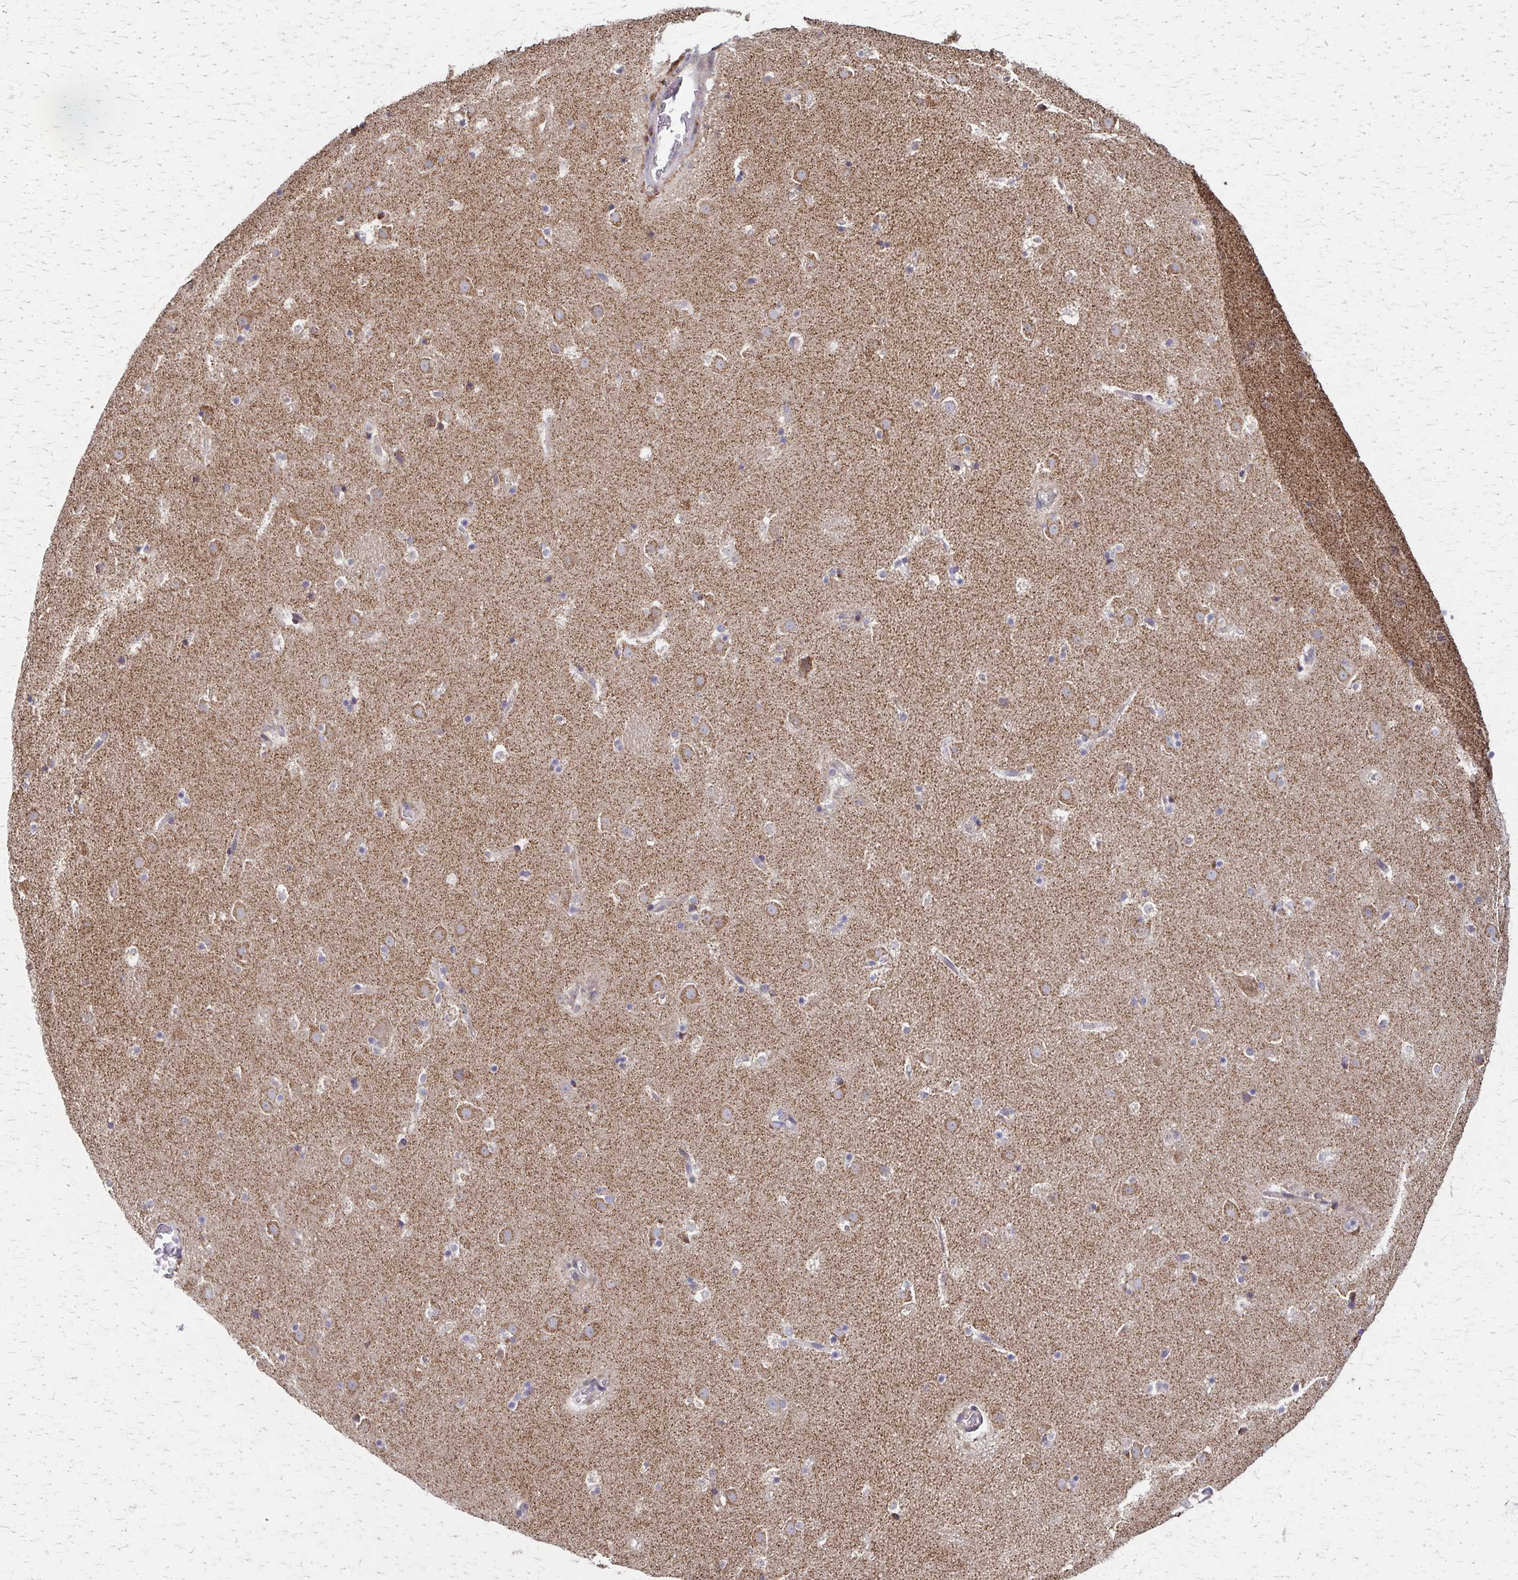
{"staining": {"intensity": "negative", "quantity": "none", "location": "none"}, "tissue": "caudate", "cell_type": "Glial cells", "image_type": "normal", "snomed": [{"axis": "morphology", "description": "Normal tissue, NOS"}, {"axis": "topography", "description": "Lateral ventricle wall"}], "caption": "Caudate stained for a protein using immunohistochemistry (IHC) displays no expression glial cells.", "gene": "EEF2", "patient": {"sex": "male", "age": 37}}